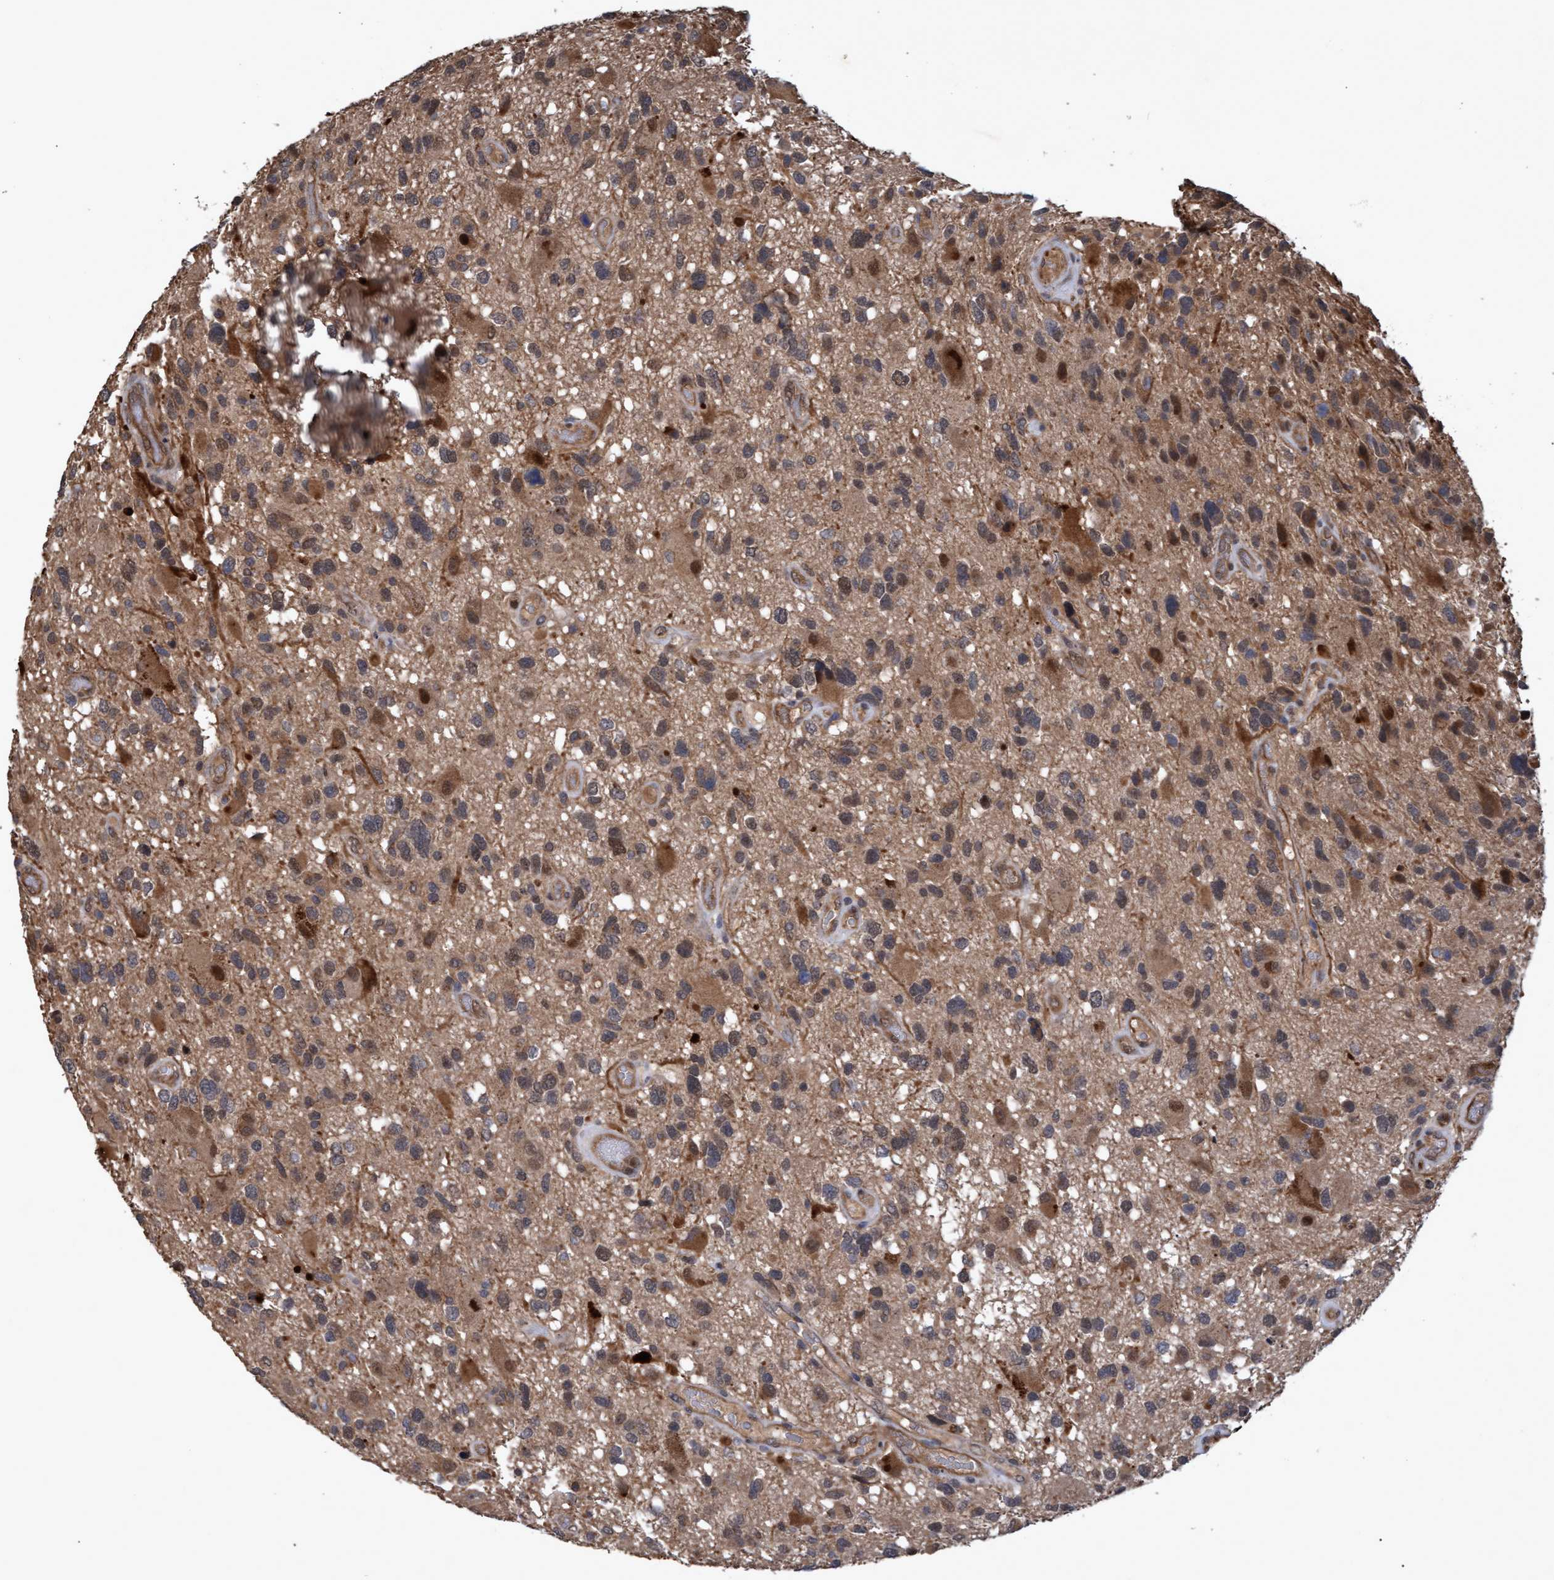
{"staining": {"intensity": "moderate", "quantity": "25%-75%", "location": "cytoplasmic/membranous,nuclear"}, "tissue": "glioma", "cell_type": "Tumor cells", "image_type": "cancer", "snomed": [{"axis": "morphology", "description": "Glioma, malignant, High grade"}, {"axis": "topography", "description": "Brain"}], "caption": "Human glioma stained with a brown dye reveals moderate cytoplasmic/membranous and nuclear positive expression in about 25%-75% of tumor cells.", "gene": "PSMB6", "patient": {"sex": "male", "age": 33}}